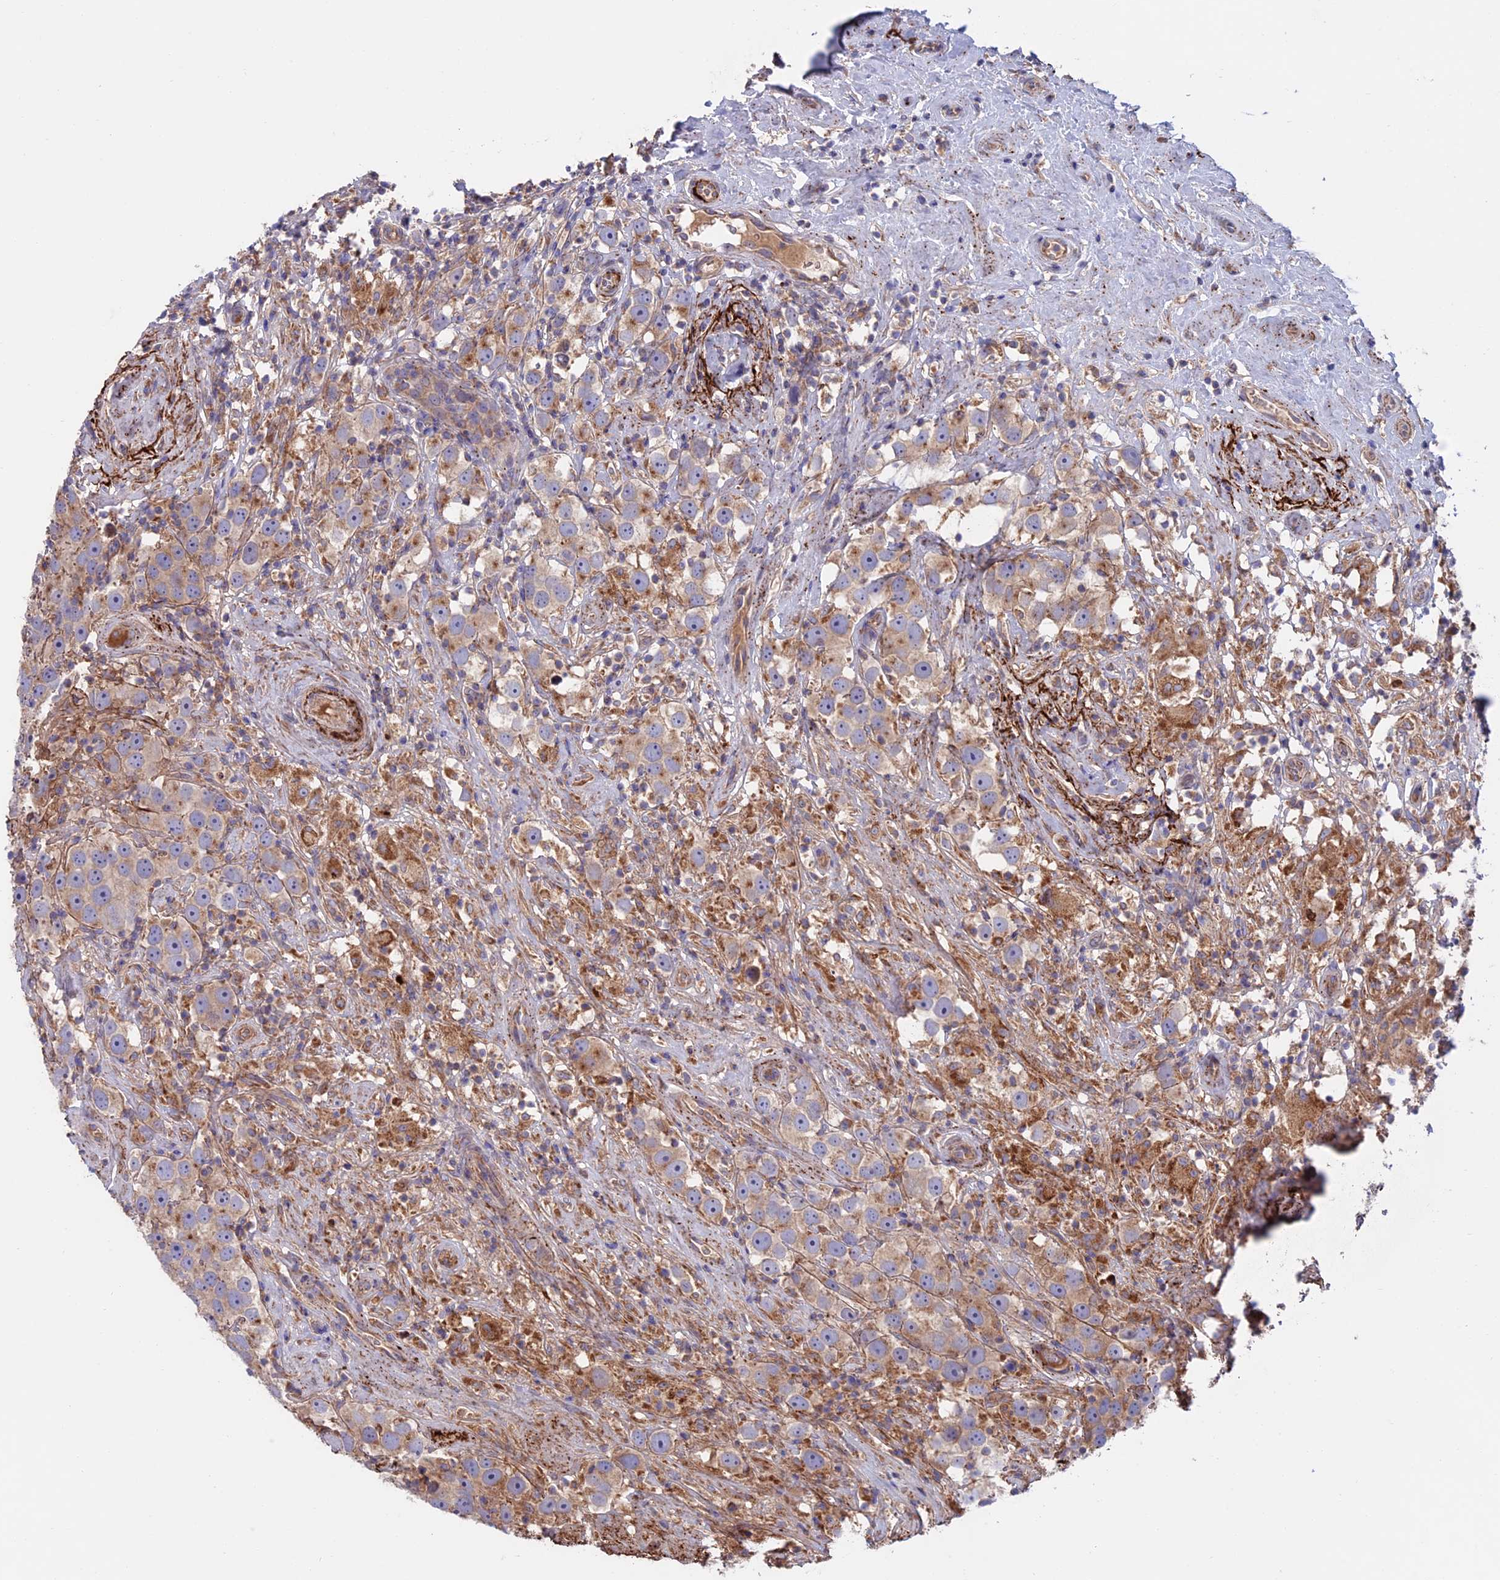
{"staining": {"intensity": "weak", "quantity": "25%-75%", "location": "cytoplasmic/membranous"}, "tissue": "testis cancer", "cell_type": "Tumor cells", "image_type": "cancer", "snomed": [{"axis": "morphology", "description": "Seminoma, NOS"}, {"axis": "topography", "description": "Testis"}], "caption": "A micrograph showing weak cytoplasmic/membranous expression in about 25%-75% of tumor cells in testis cancer (seminoma), as visualized by brown immunohistochemical staining.", "gene": "PTPN9", "patient": {"sex": "male", "age": 49}}